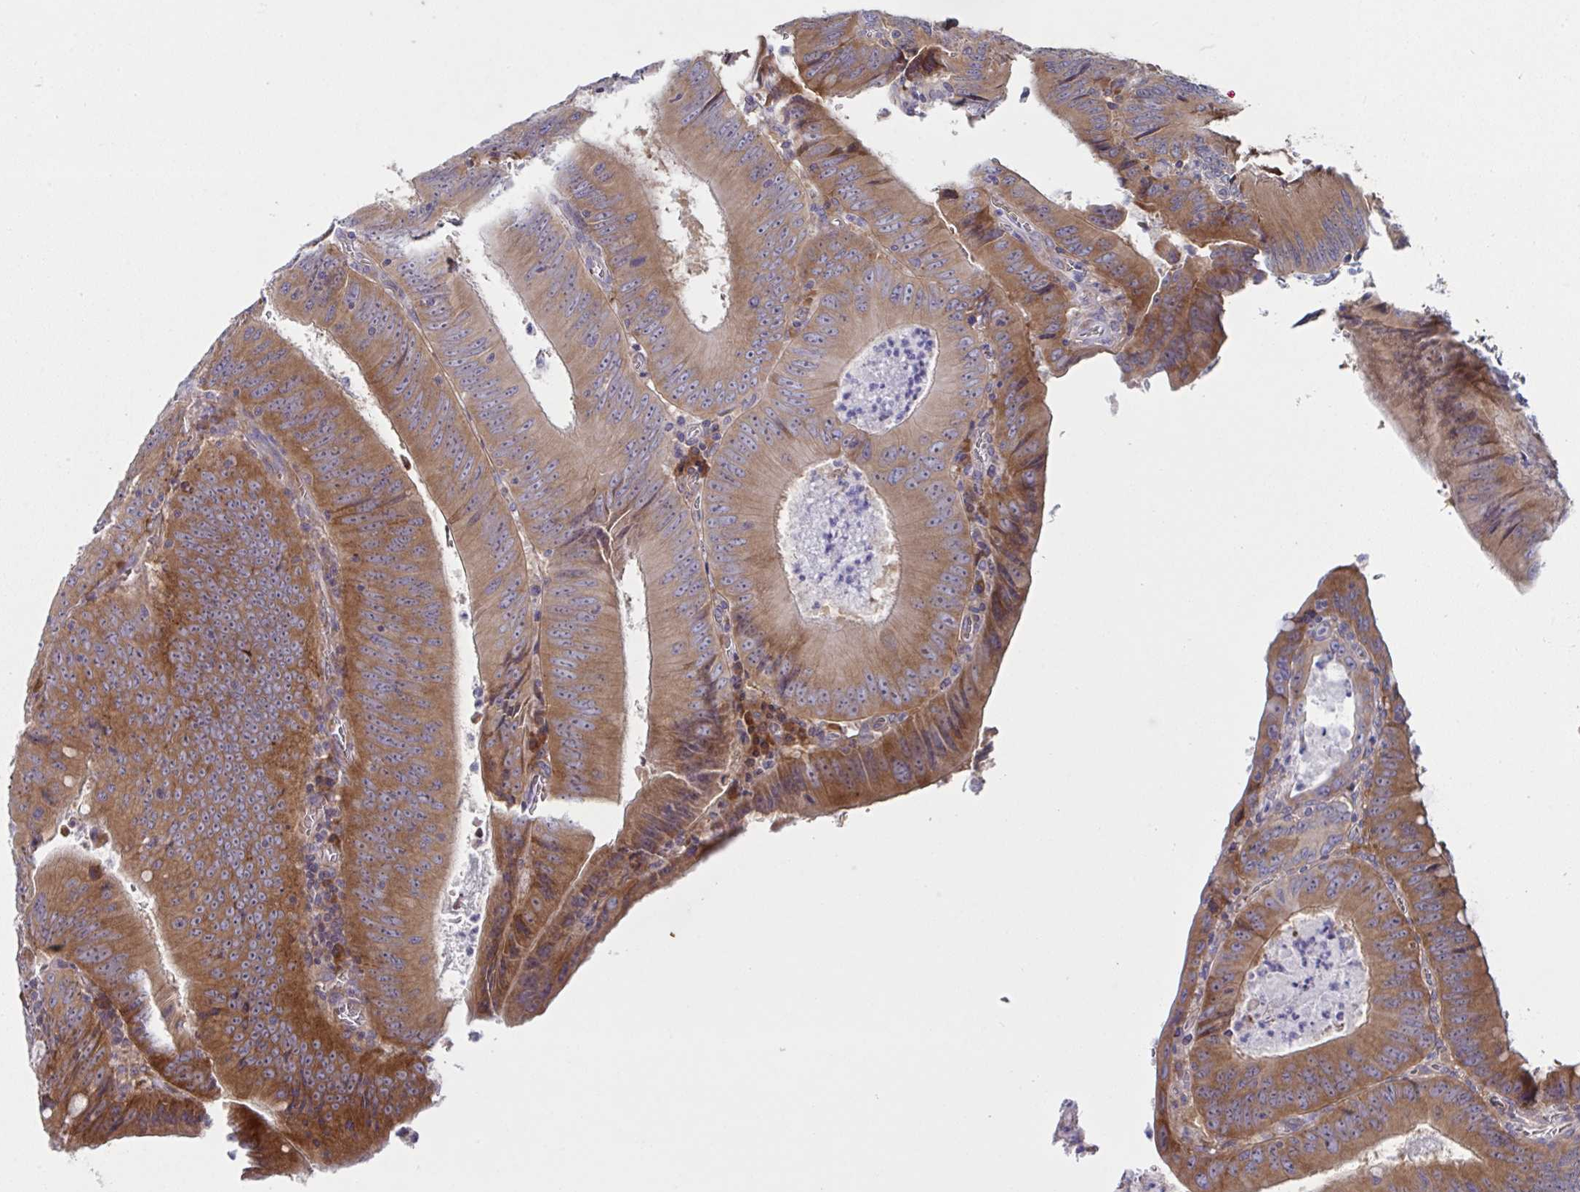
{"staining": {"intensity": "strong", "quantity": ">75%", "location": "cytoplasmic/membranous"}, "tissue": "colorectal cancer", "cell_type": "Tumor cells", "image_type": "cancer", "snomed": [{"axis": "morphology", "description": "Adenocarcinoma, NOS"}, {"axis": "topography", "description": "Rectum"}], "caption": "Tumor cells display strong cytoplasmic/membranous expression in approximately >75% of cells in colorectal cancer.", "gene": "FAU", "patient": {"sex": "female", "age": 72}}